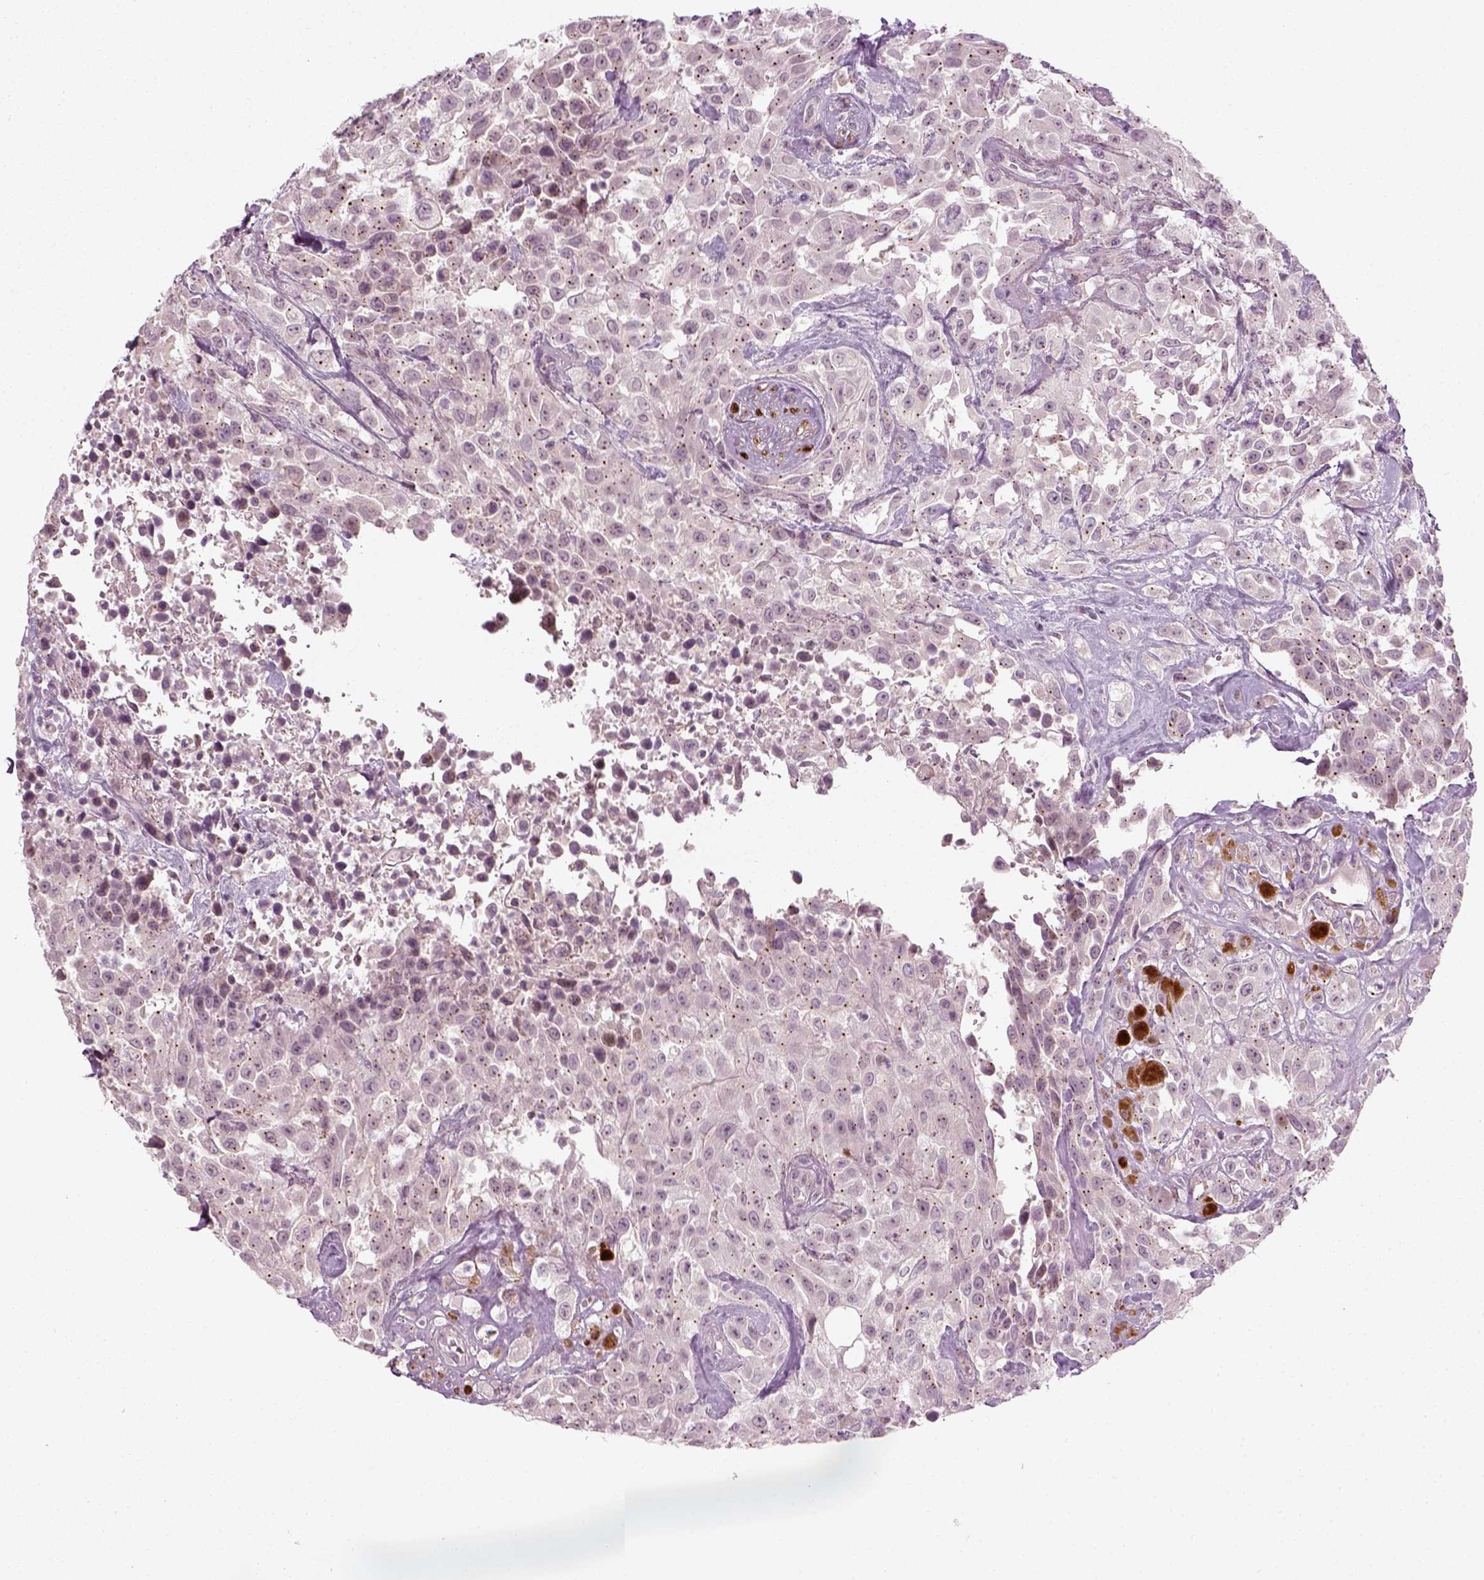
{"staining": {"intensity": "negative", "quantity": "none", "location": "none"}, "tissue": "urothelial cancer", "cell_type": "Tumor cells", "image_type": "cancer", "snomed": [{"axis": "morphology", "description": "Urothelial carcinoma, High grade"}, {"axis": "topography", "description": "Urinary bladder"}], "caption": "This is an immunohistochemistry photomicrograph of urothelial carcinoma (high-grade). There is no staining in tumor cells.", "gene": "MLIP", "patient": {"sex": "male", "age": 79}}